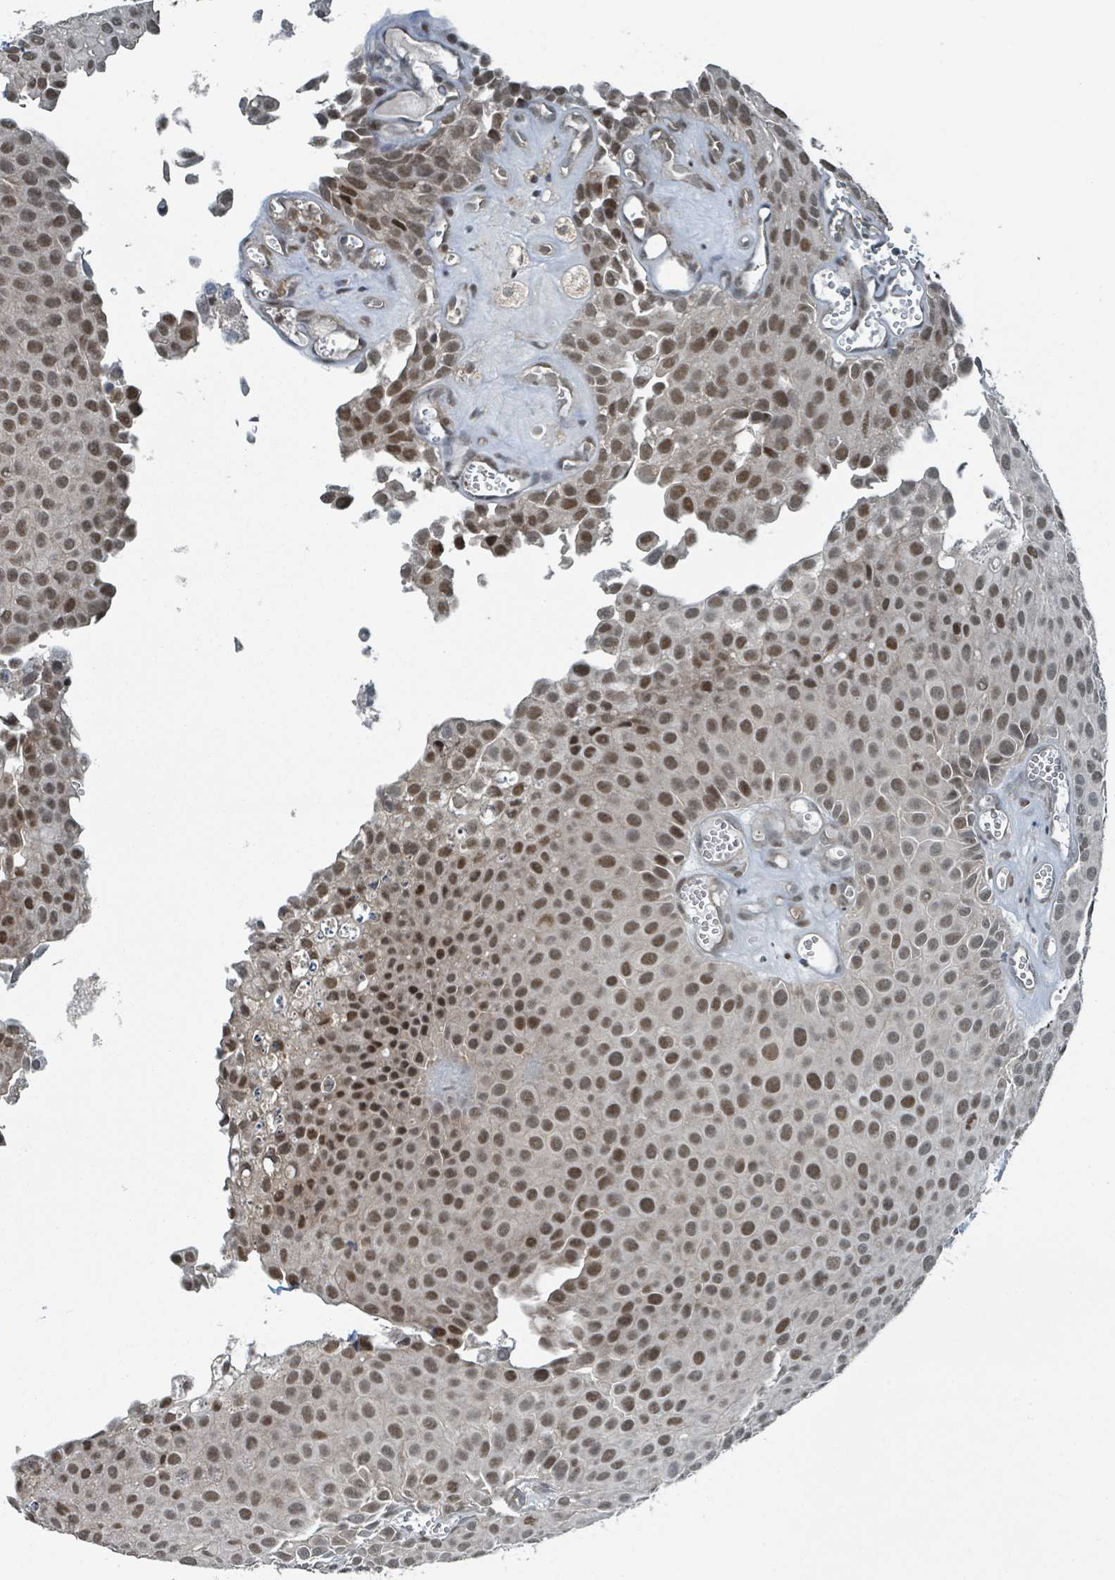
{"staining": {"intensity": "moderate", "quantity": ">75%", "location": "nuclear"}, "tissue": "urothelial cancer", "cell_type": "Tumor cells", "image_type": "cancer", "snomed": [{"axis": "morphology", "description": "Urothelial carcinoma, Low grade"}, {"axis": "topography", "description": "Urinary bladder"}], "caption": "Immunohistochemistry photomicrograph of neoplastic tissue: urothelial carcinoma (low-grade) stained using immunohistochemistry displays medium levels of moderate protein expression localized specifically in the nuclear of tumor cells, appearing as a nuclear brown color.", "gene": "PHIP", "patient": {"sex": "male", "age": 88}}